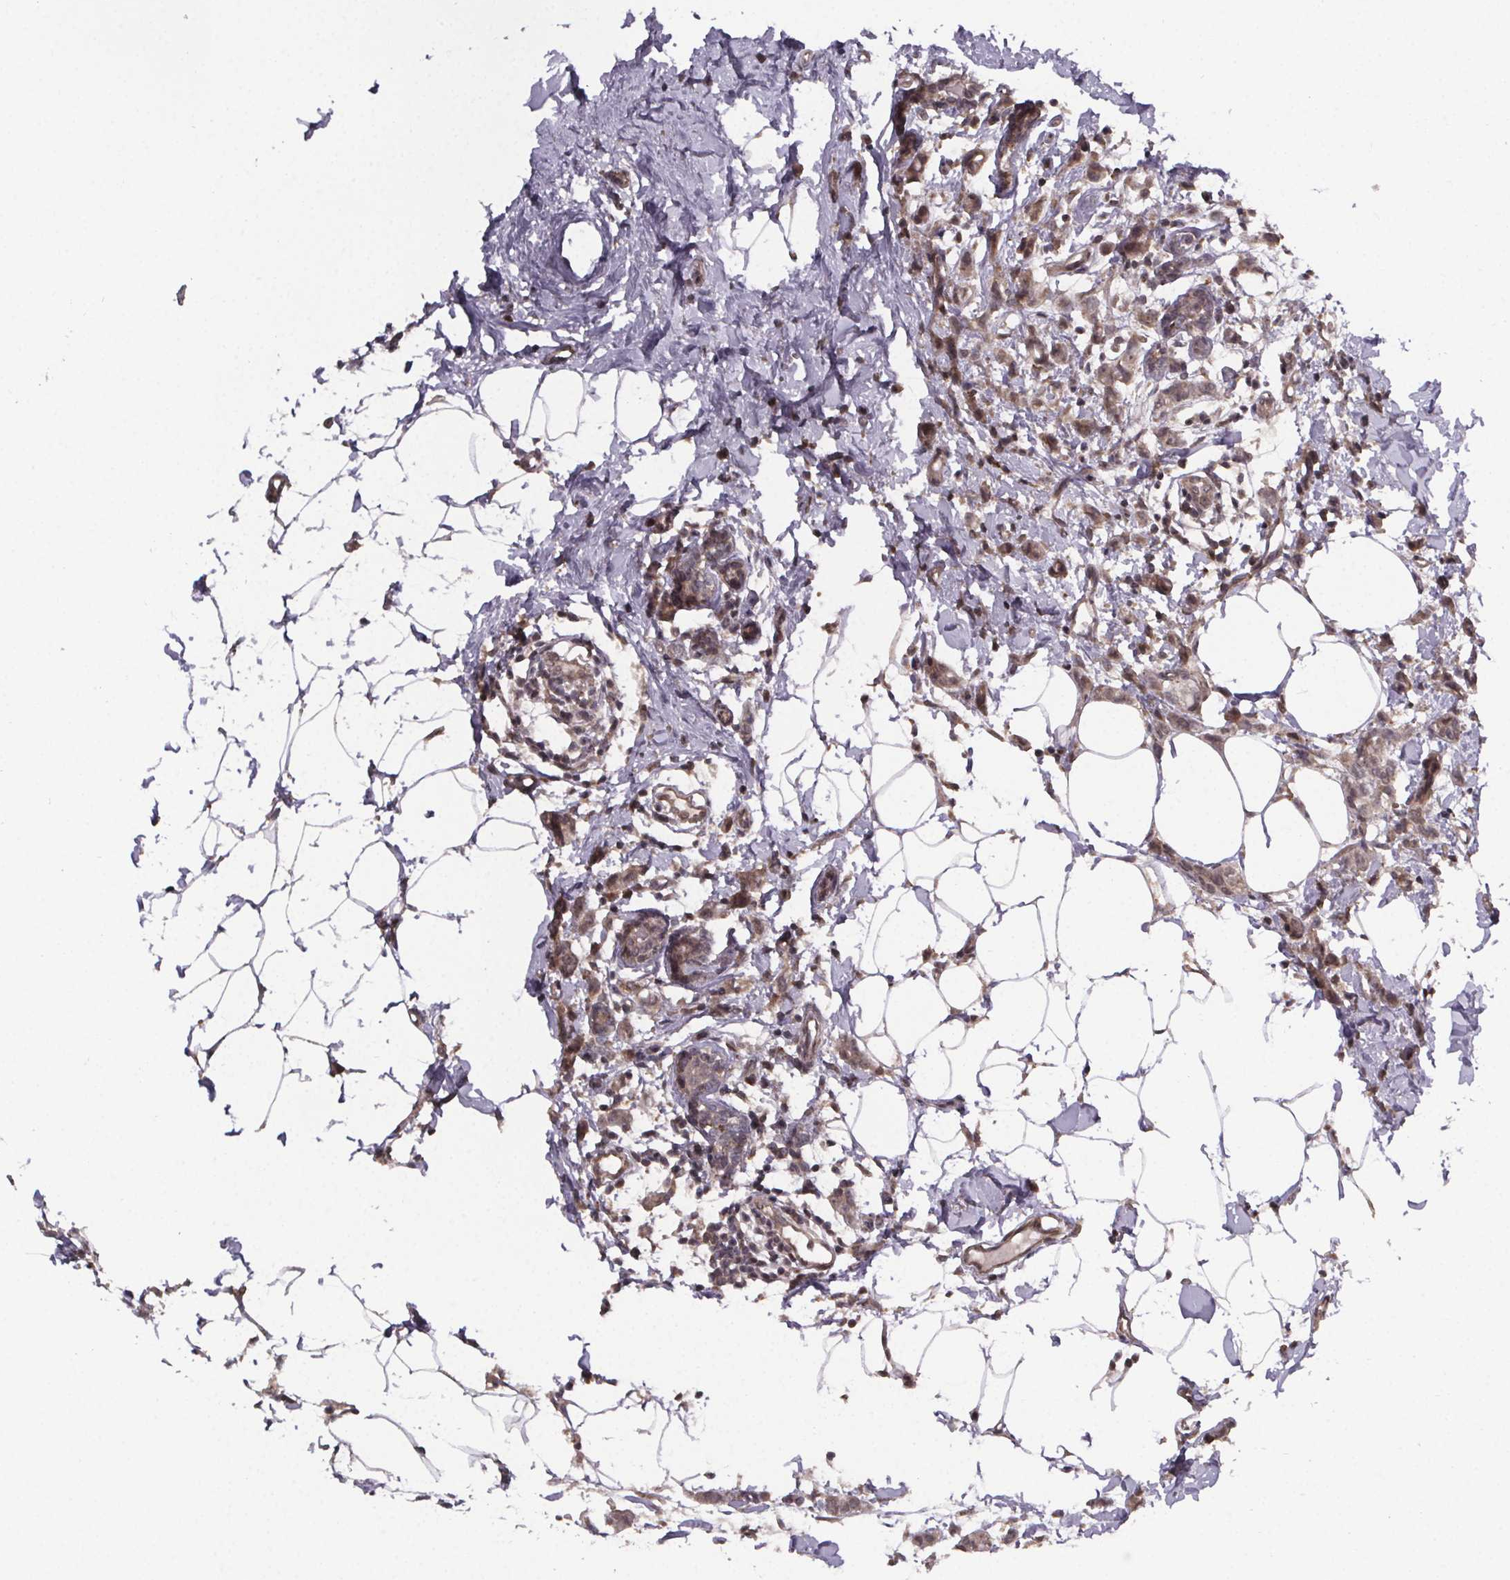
{"staining": {"intensity": "moderate", "quantity": ">75%", "location": "cytoplasmic/membranous"}, "tissue": "breast cancer", "cell_type": "Tumor cells", "image_type": "cancer", "snomed": [{"axis": "morphology", "description": "Duct carcinoma"}, {"axis": "topography", "description": "Breast"}], "caption": "There is medium levels of moderate cytoplasmic/membranous staining in tumor cells of invasive ductal carcinoma (breast), as demonstrated by immunohistochemical staining (brown color).", "gene": "SAT1", "patient": {"sex": "female", "age": 40}}